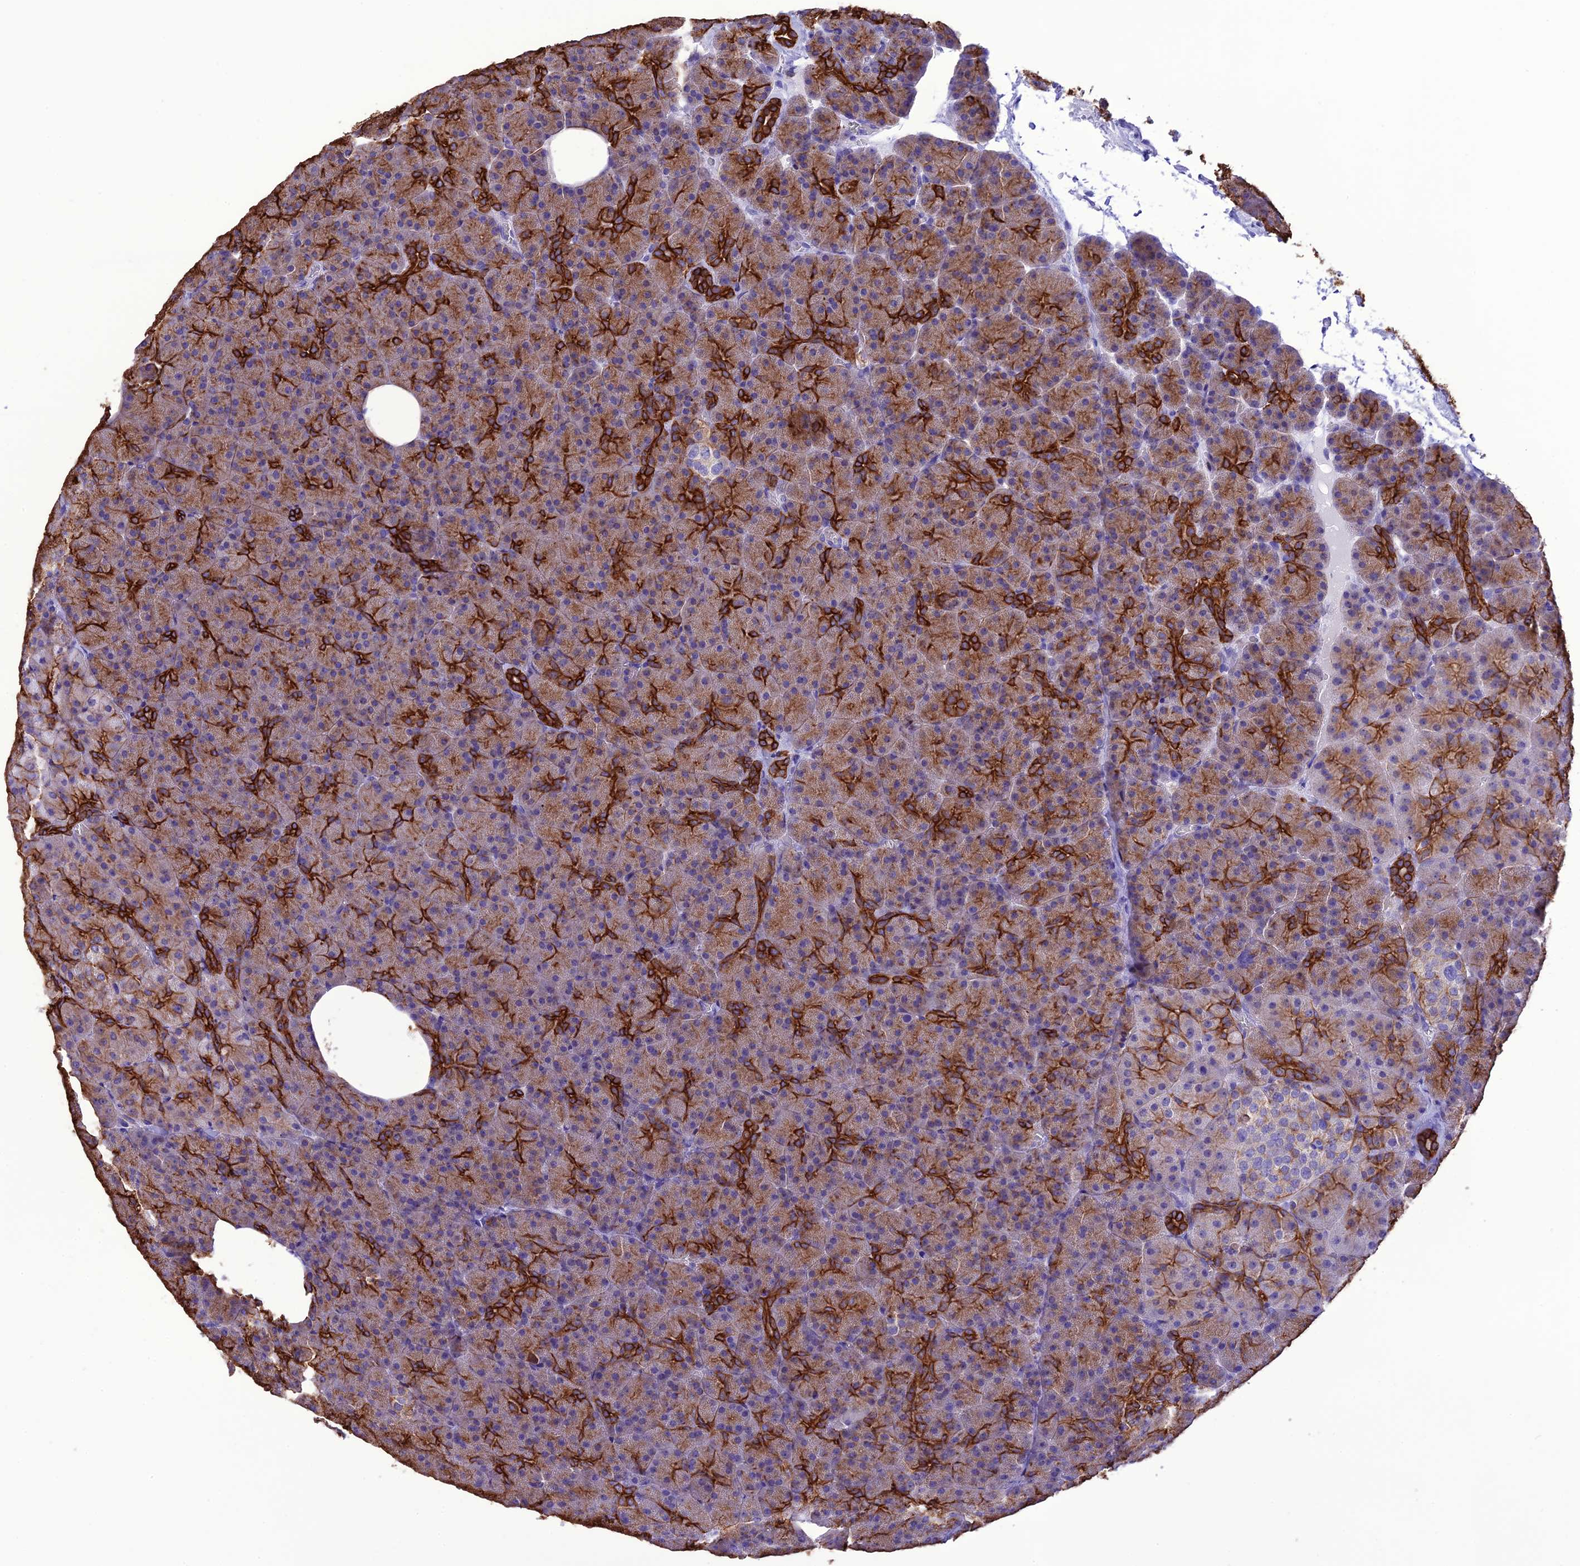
{"staining": {"intensity": "strong", "quantity": "25%-75%", "location": "cytoplasmic/membranous"}, "tissue": "pancreas", "cell_type": "Exocrine glandular cells", "image_type": "normal", "snomed": [{"axis": "morphology", "description": "Normal tissue, NOS"}, {"axis": "morphology", "description": "Carcinoid, malignant, NOS"}, {"axis": "topography", "description": "Pancreas"}], "caption": "The image demonstrates a brown stain indicating the presence of a protein in the cytoplasmic/membranous of exocrine glandular cells in pancreas.", "gene": "VPS52", "patient": {"sex": "female", "age": 35}}